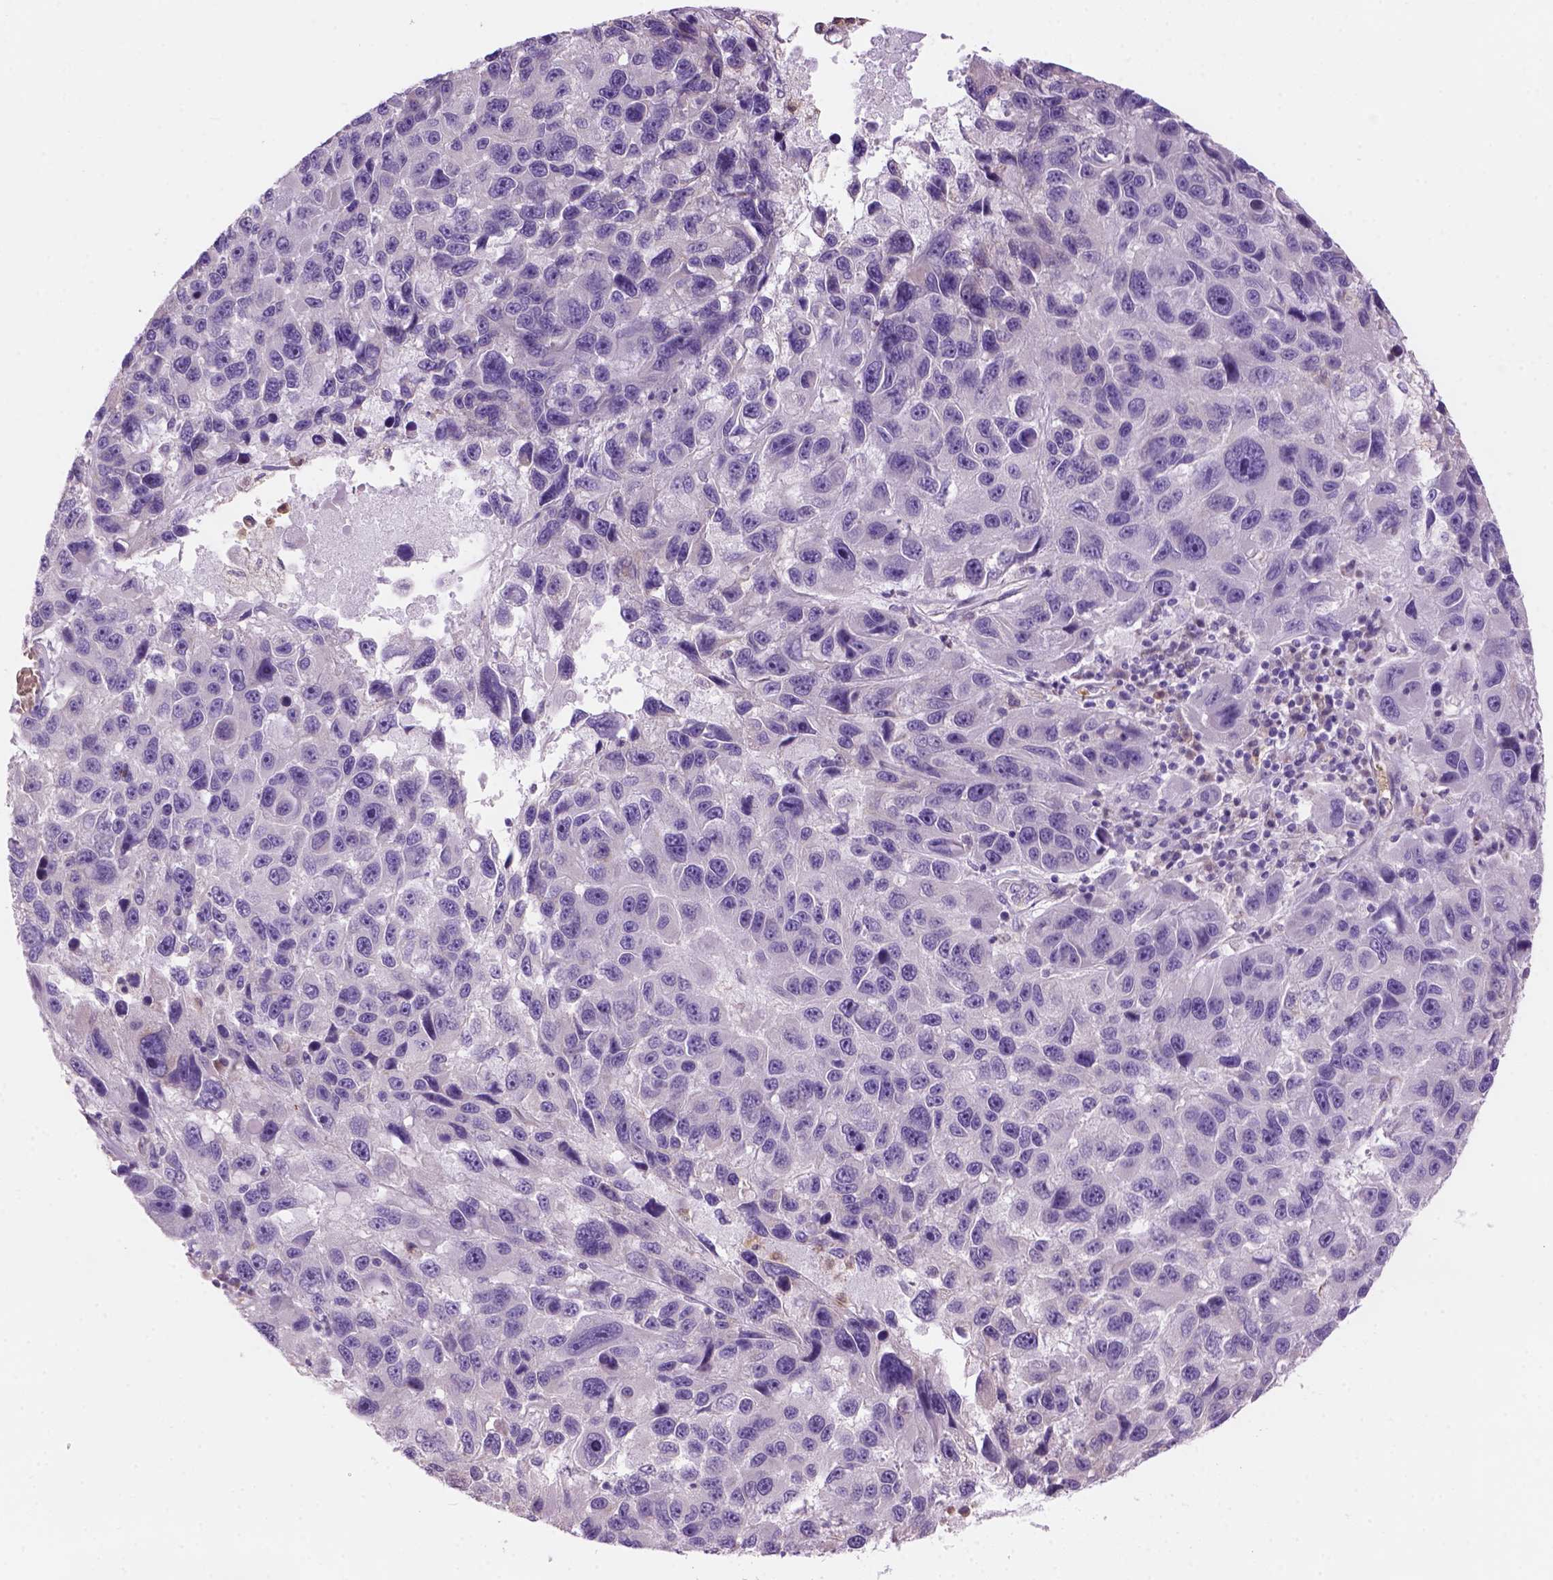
{"staining": {"intensity": "negative", "quantity": "none", "location": "none"}, "tissue": "melanoma", "cell_type": "Tumor cells", "image_type": "cancer", "snomed": [{"axis": "morphology", "description": "Malignant melanoma, NOS"}, {"axis": "topography", "description": "Skin"}], "caption": "Immunohistochemistry (IHC) micrograph of human malignant melanoma stained for a protein (brown), which reveals no staining in tumor cells.", "gene": "CD84", "patient": {"sex": "male", "age": 53}}